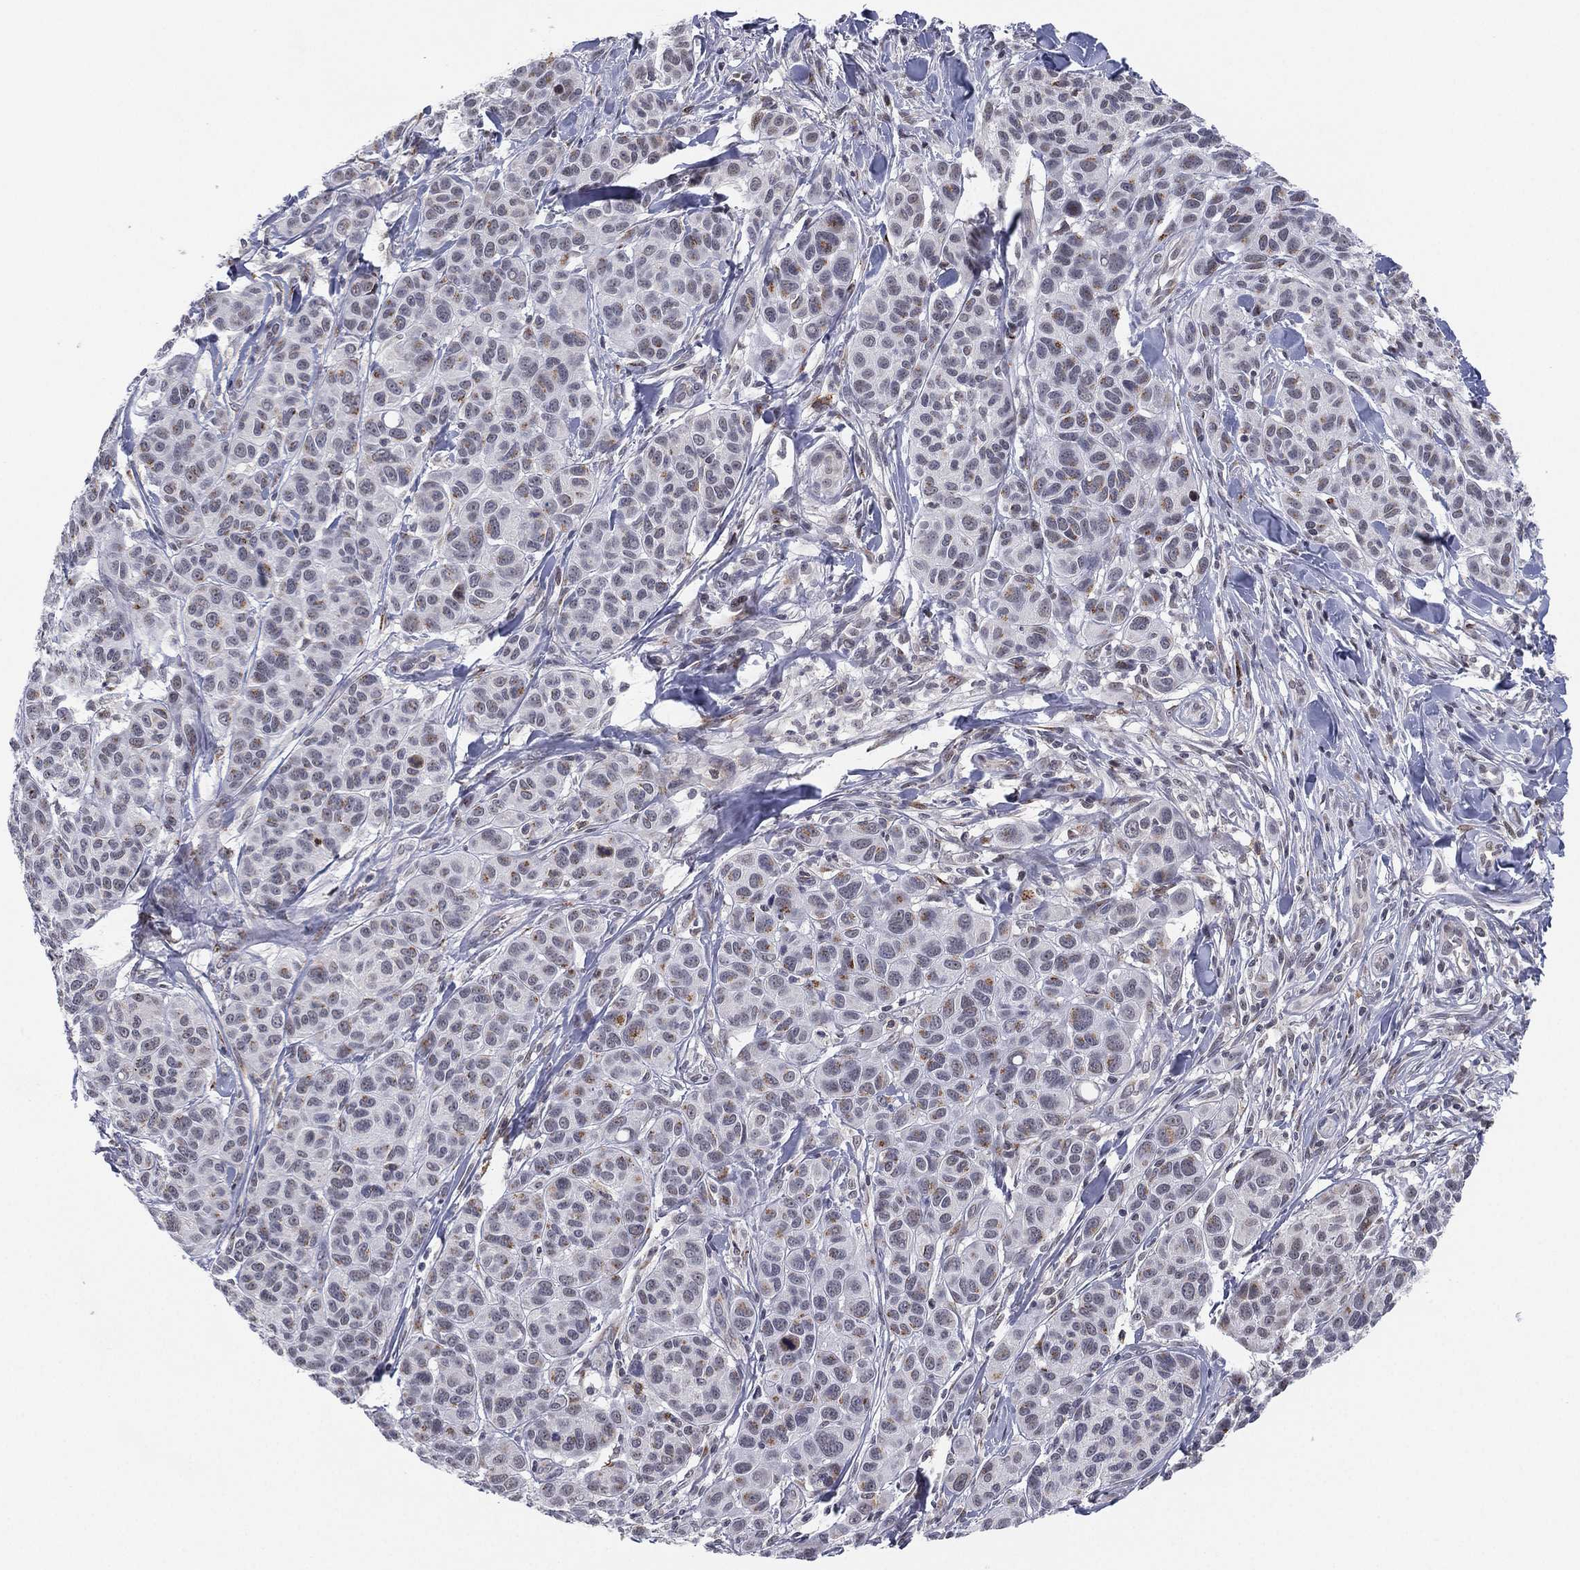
{"staining": {"intensity": "negative", "quantity": "none", "location": "none"}, "tissue": "melanoma", "cell_type": "Tumor cells", "image_type": "cancer", "snomed": [{"axis": "morphology", "description": "Malignant melanoma, NOS"}, {"axis": "topography", "description": "Skin"}], "caption": "Immunohistochemical staining of melanoma exhibits no significant expression in tumor cells. Brightfield microscopy of immunohistochemistry stained with DAB (3,3'-diaminobenzidine) (brown) and hematoxylin (blue), captured at high magnification.", "gene": "CD177", "patient": {"sex": "male", "age": 79}}